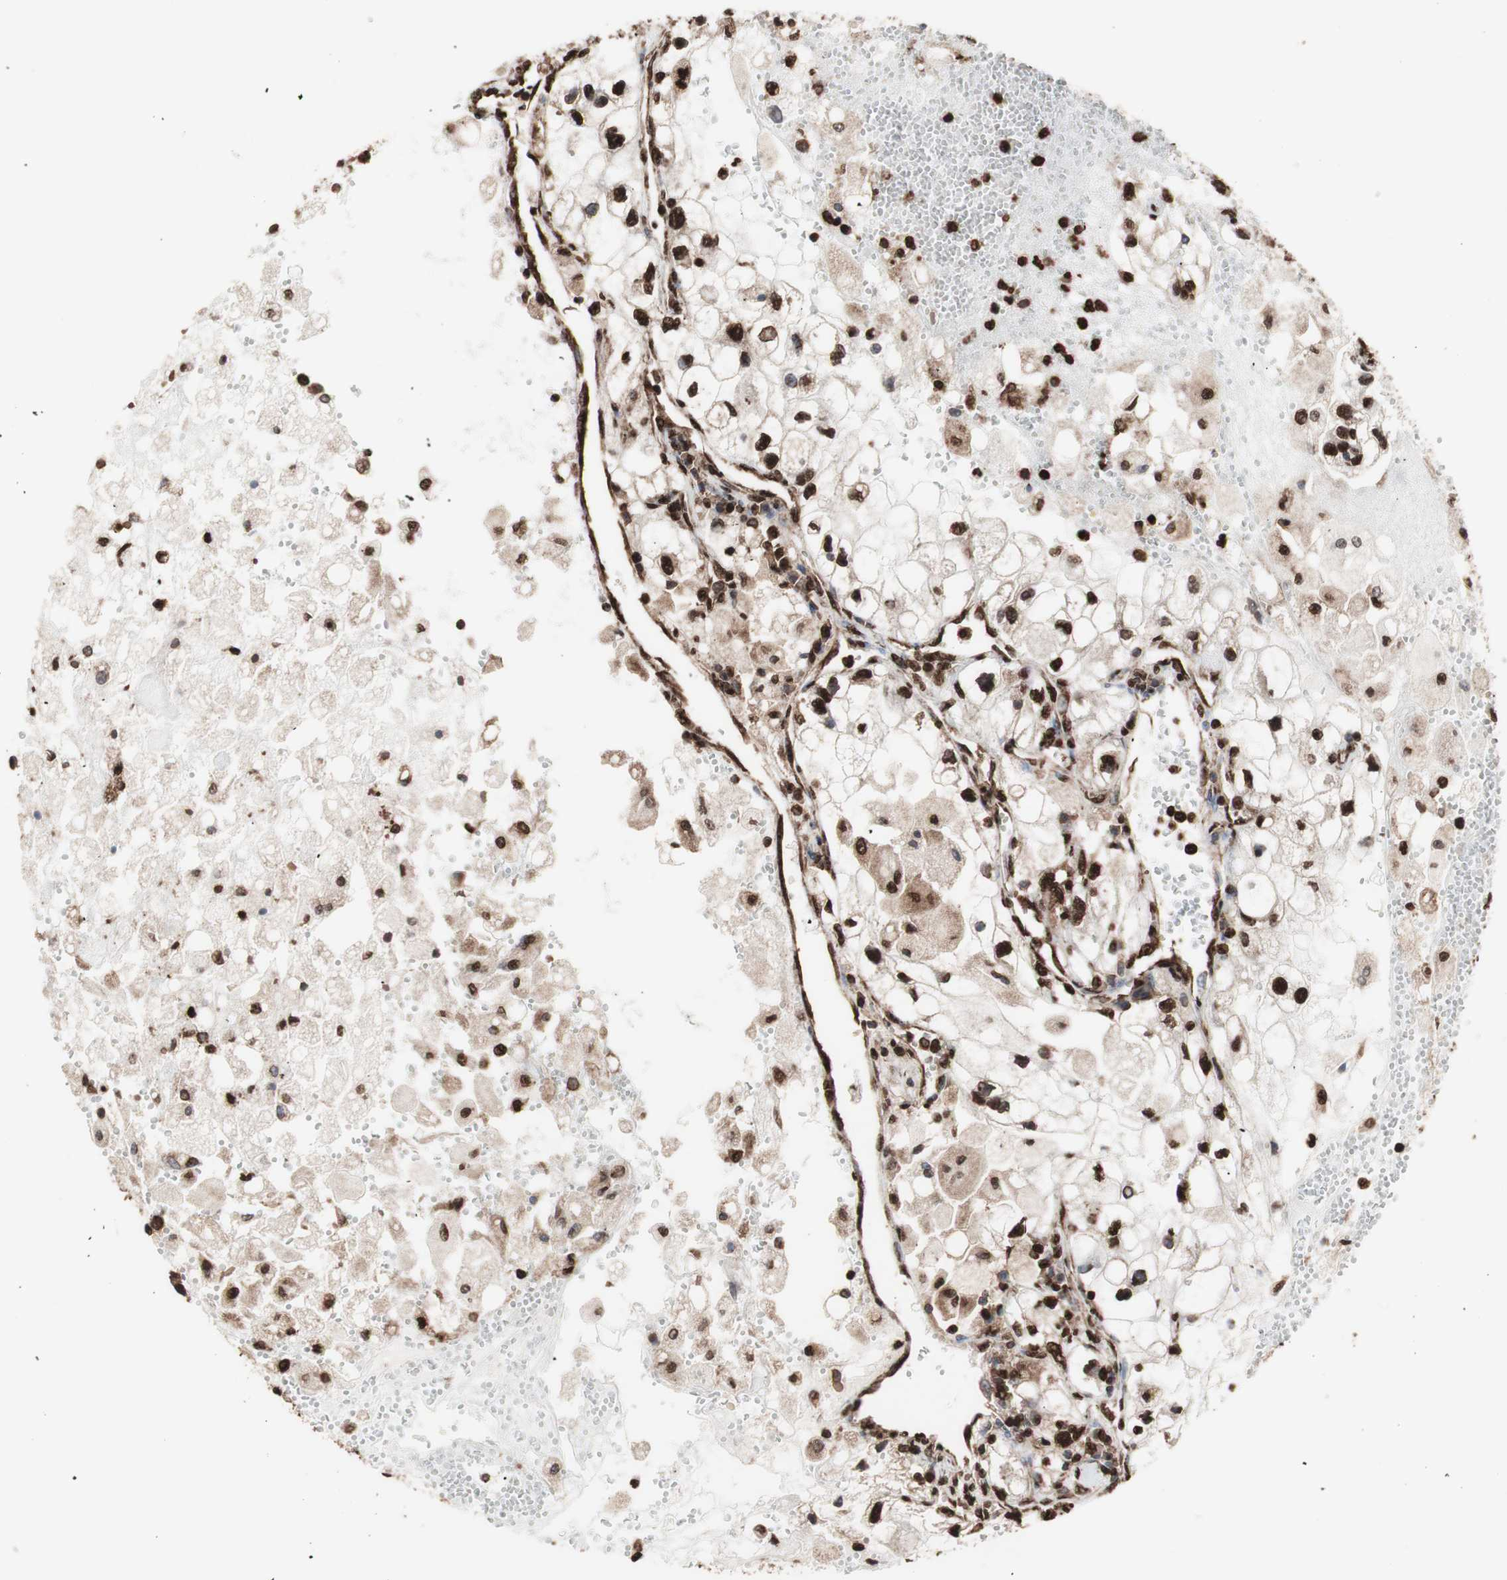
{"staining": {"intensity": "strong", "quantity": ">75%", "location": "cytoplasmic/membranous,nuclear"}, "tissue": "renal cancer", "cell_type": "Tumor cells", "image_type": "cancer", "snomed": [{"axis": "morphology", "description": "Adenocarcinoma, NOS"}, {"axis": "topography", "description": "Kidney"}], "caption": "Immunohistochemistry (IHC) (DAB) staining of renal cancer (adenocarcinoma) shows strong cytoplasmic/membranous and nuclear protein positivity in approximately >75% of tumor cells.", "gene": "PIDD1", "patient": {"sex": "female", "age": 70}}